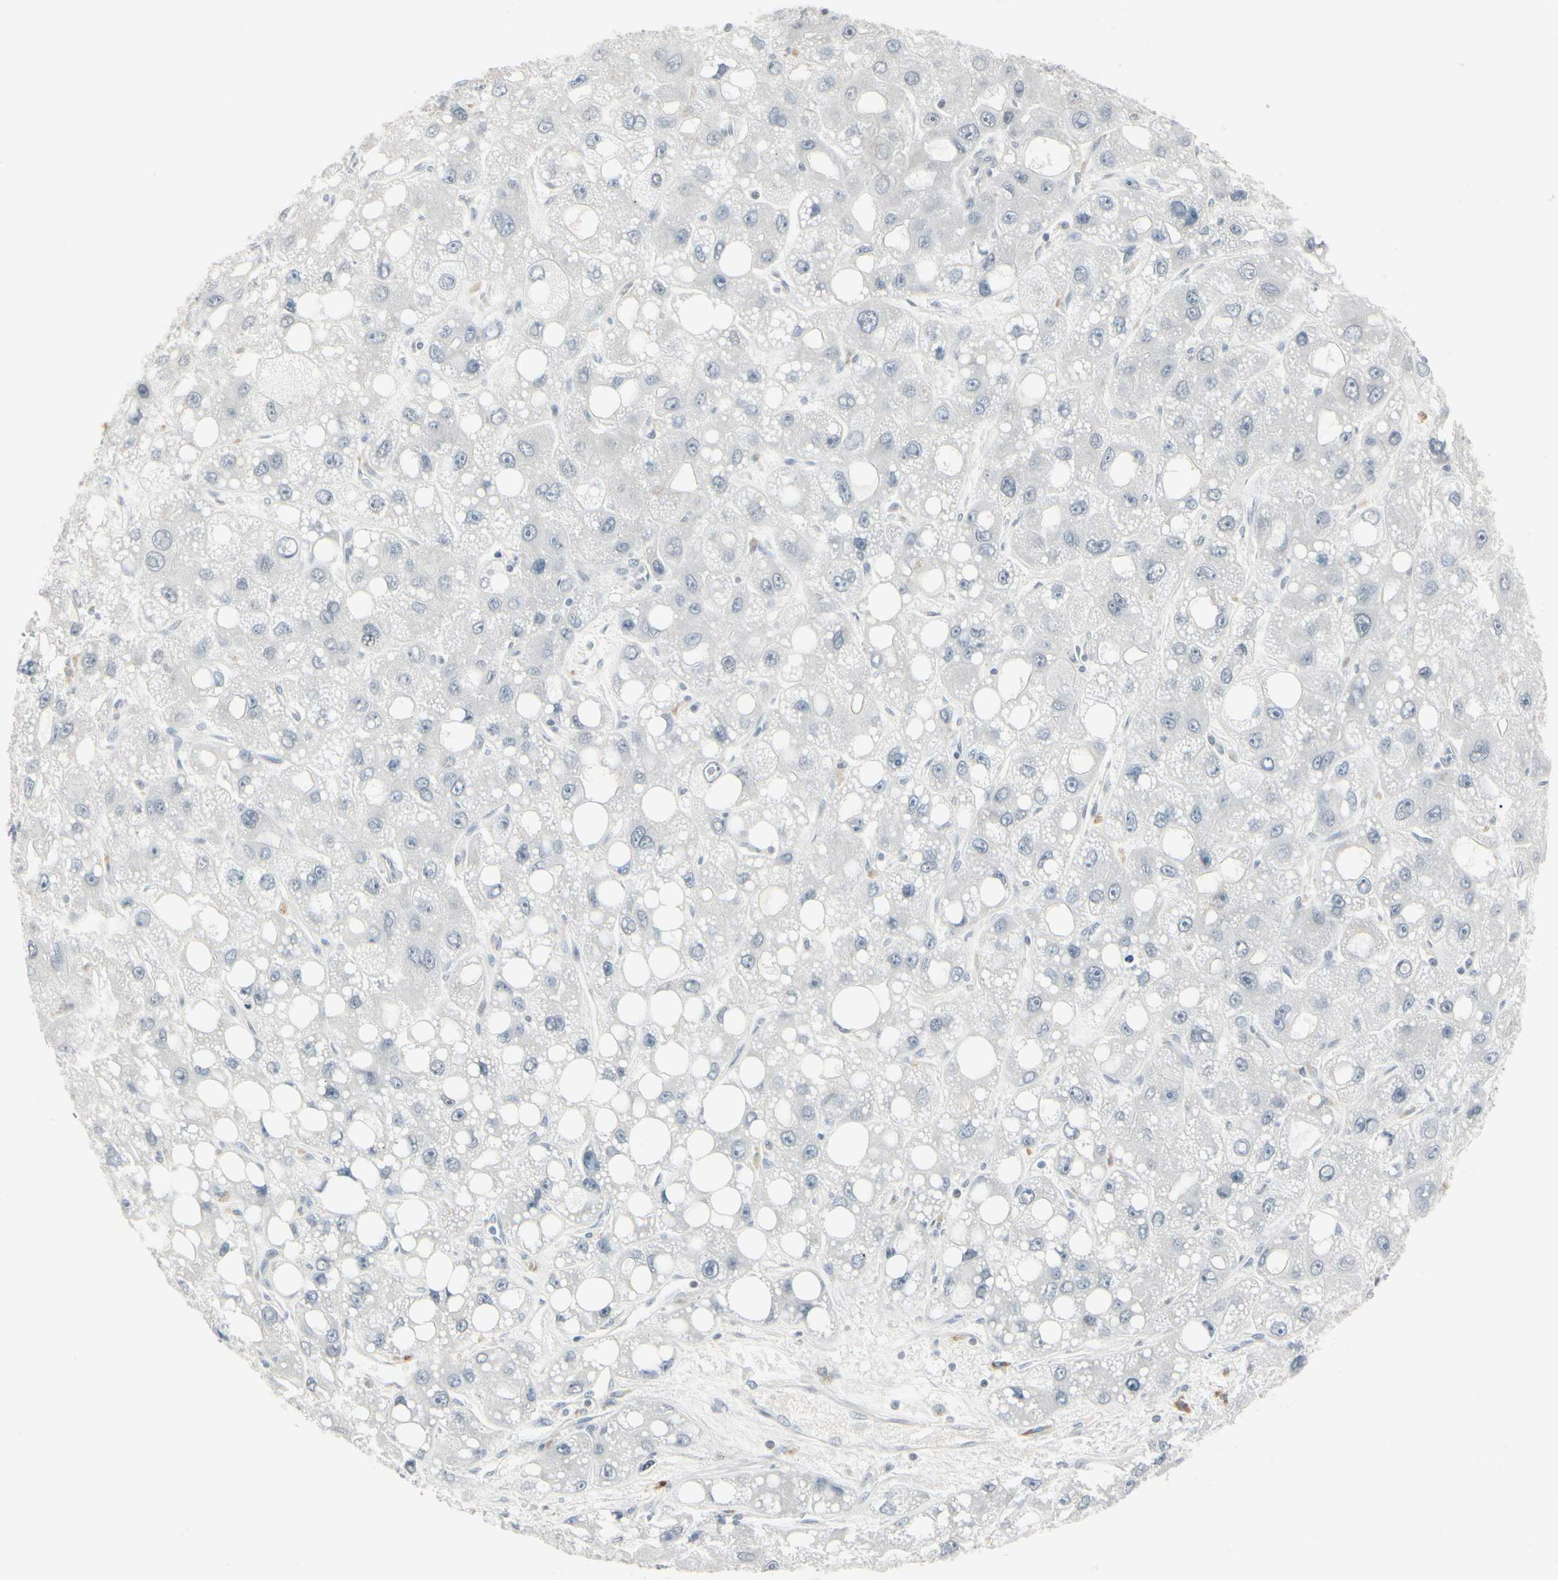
{"staining": {"intensity": "negative", "quantity": "none", "location": "none"}, "tissue": "liver cancer", "cell_type": "Tumor cells", "image_type": "cancer", "snomed": [{"axis": "morphology", "description": "Carcinoma, Hepatocellular, NOS"}, {"axis": "topography", "description": "Liver"}], "caption": "IHC histopathology image of neoplastic tissue: hepatocellular carcinoma (liver) stained with DAB (3,3'-diaminobenzidine) displays no significant protein expression in tumor cells. (DAB immunohistochemistry with hematoxylin counter stain).", "gene": "DMPK", "patient": {"sex": "male", "age": 55}}